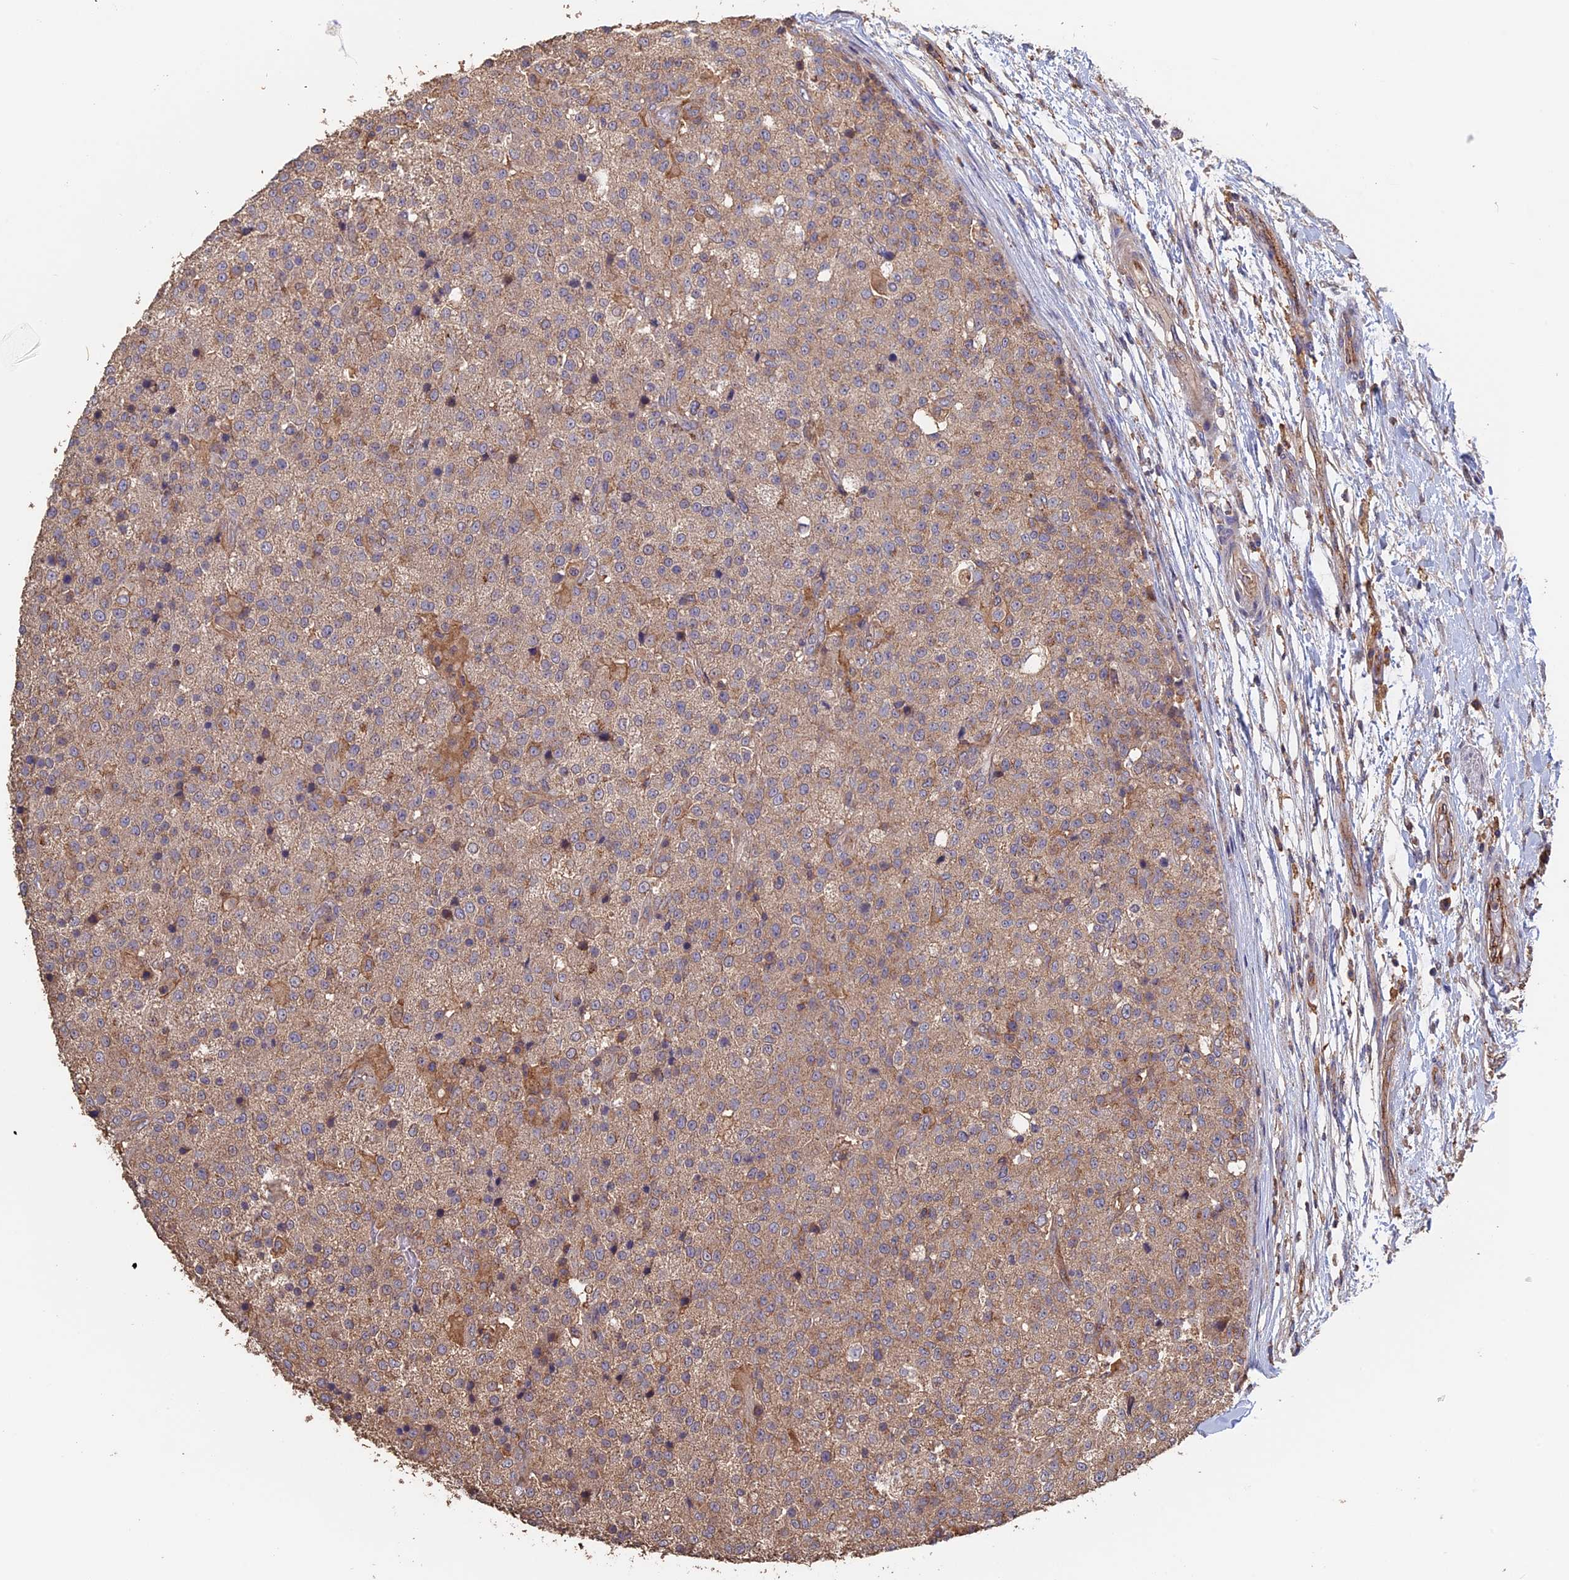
{"staining": {"intensity": "weak", "quantity": ">75%", "location": "cytoplasmic/membranous"}, "tissue": "testis cancer", "cell_type": "Tumor cells", "image_type": "cancer", "snomed": [{"axis": "morphology", "description": "Seminoma, NOS"}, {"axis": "topography", "description": "Testis"}], "caption": "Testis seminoma tissue reveals weak cytoplasmic/membranous positivity in approximately >75% of tumor cells The protein is shown in brown color, while the nuclei are stained blue.", "gene": "PIGQ", "patient": {"sex": "male", "age": 59}}